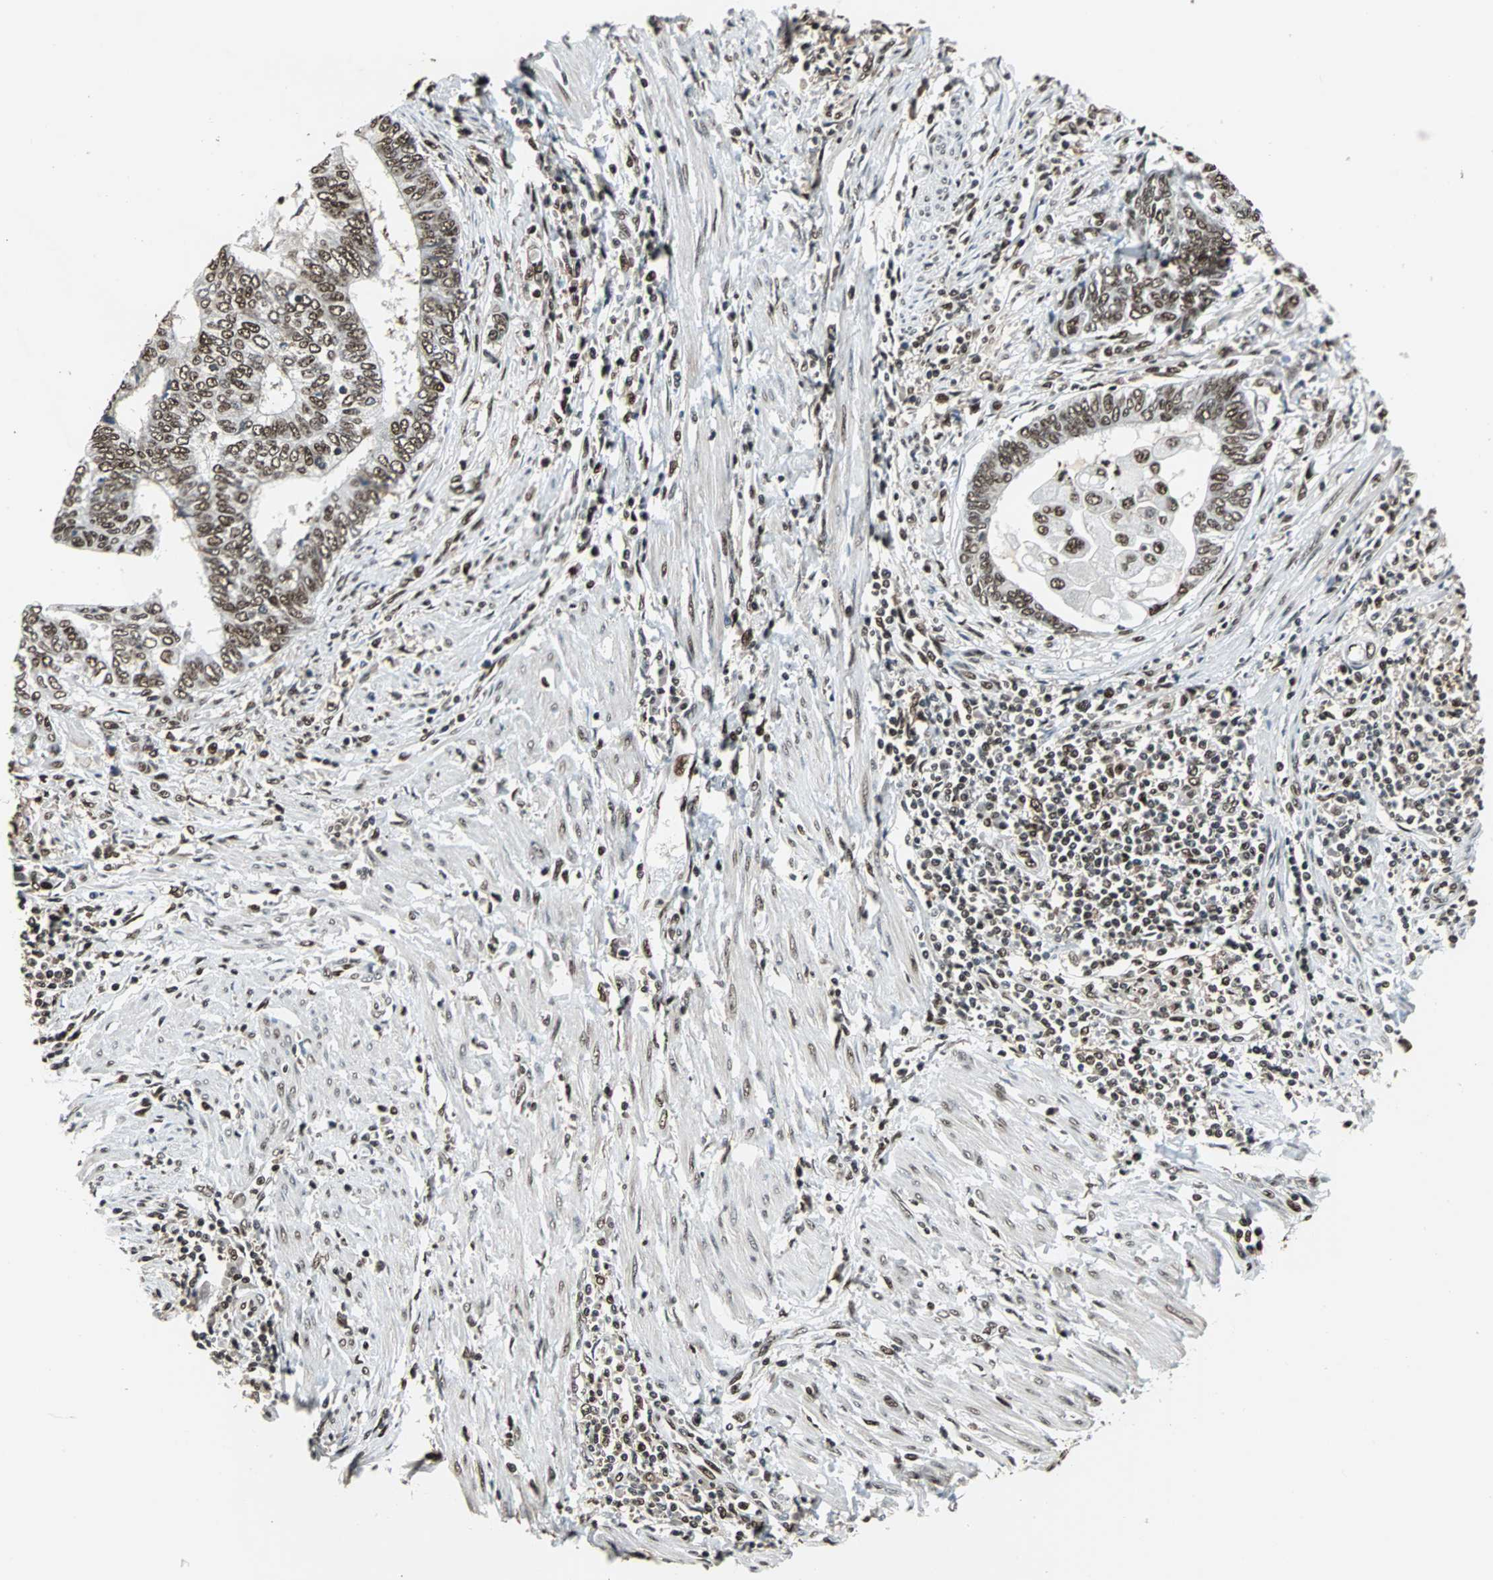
{"staining": {"intensity": "moderate", "quantity": ">75%", "location": "nuclear"}, "tissue": "endometrial cancer", "cell_type": "Tumor cells", "image_type": "cancer", "snomed": [{"axis": "morphology", "description": "Adenocarcinoma, NOS"}, {"axis": "topography", "description": "Uterus"}, {"axis": "topography", "description": "Endometrium"}], "caption": "About >75% of tumor cells in endometrial cancer reveal moderate nuclear protein expression as visualized by brown immunohistochemical staining.", "gene": "XRCC4", "patient": {"sex": "female", "age": 70}}